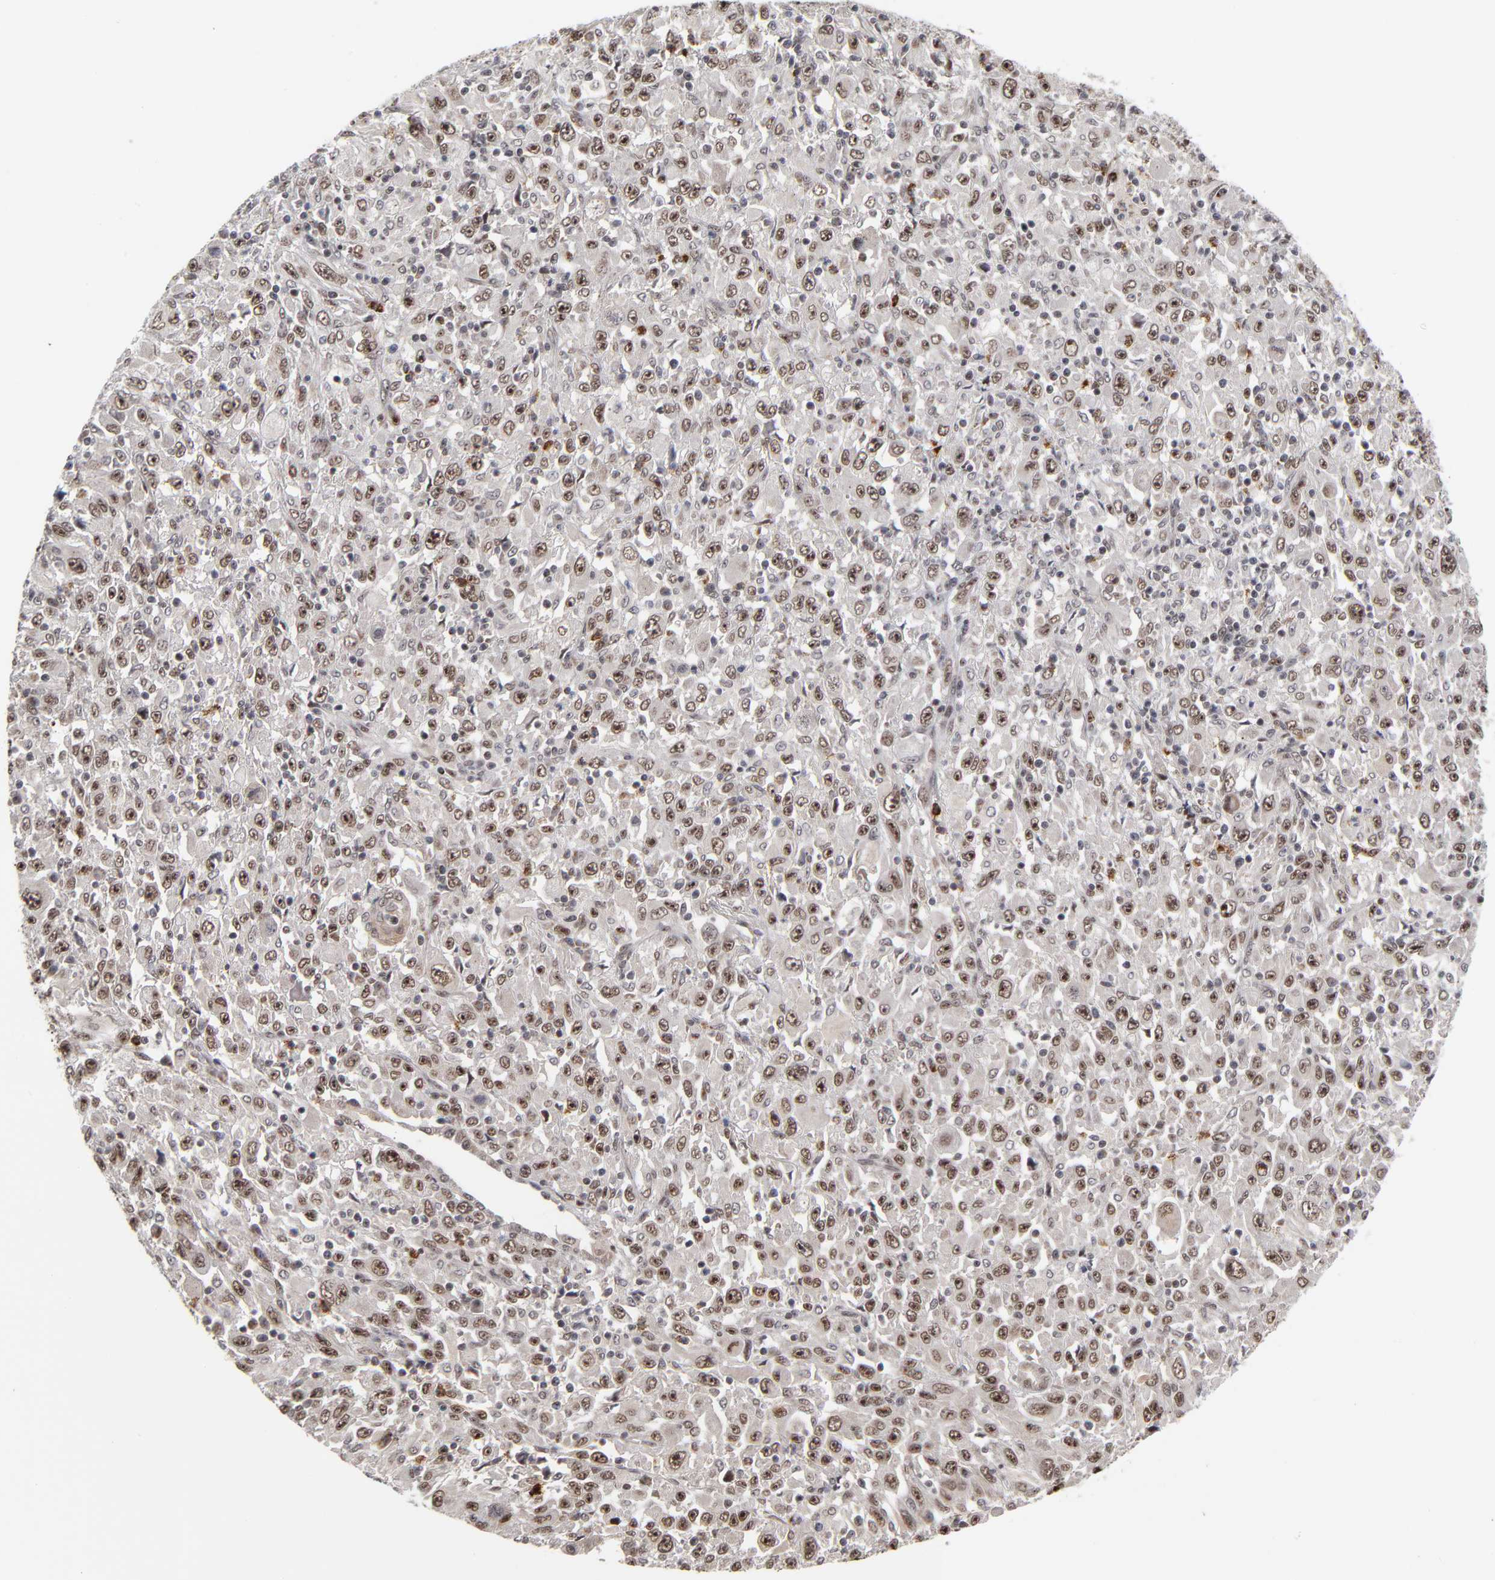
{"staining": {"intensity": "moderate", "quantity": ">75%", "location": "nuclear"}, "tissue": "melanoma", "cell_type": "Tumor cells", "image_type": "cancer", "snomed": [{"axis": "morphology", "description": "Malignant melanoma, Metastatic site"}, {"axis": "topography", "description": "Skin"}], "caption": "Moderate nuclear positivity for a protein is appreciated in about >75% of tumor cells of melanoma using IHC.", "gene": "ZNF419", "patient": {"sex": "female", "age": 56}}